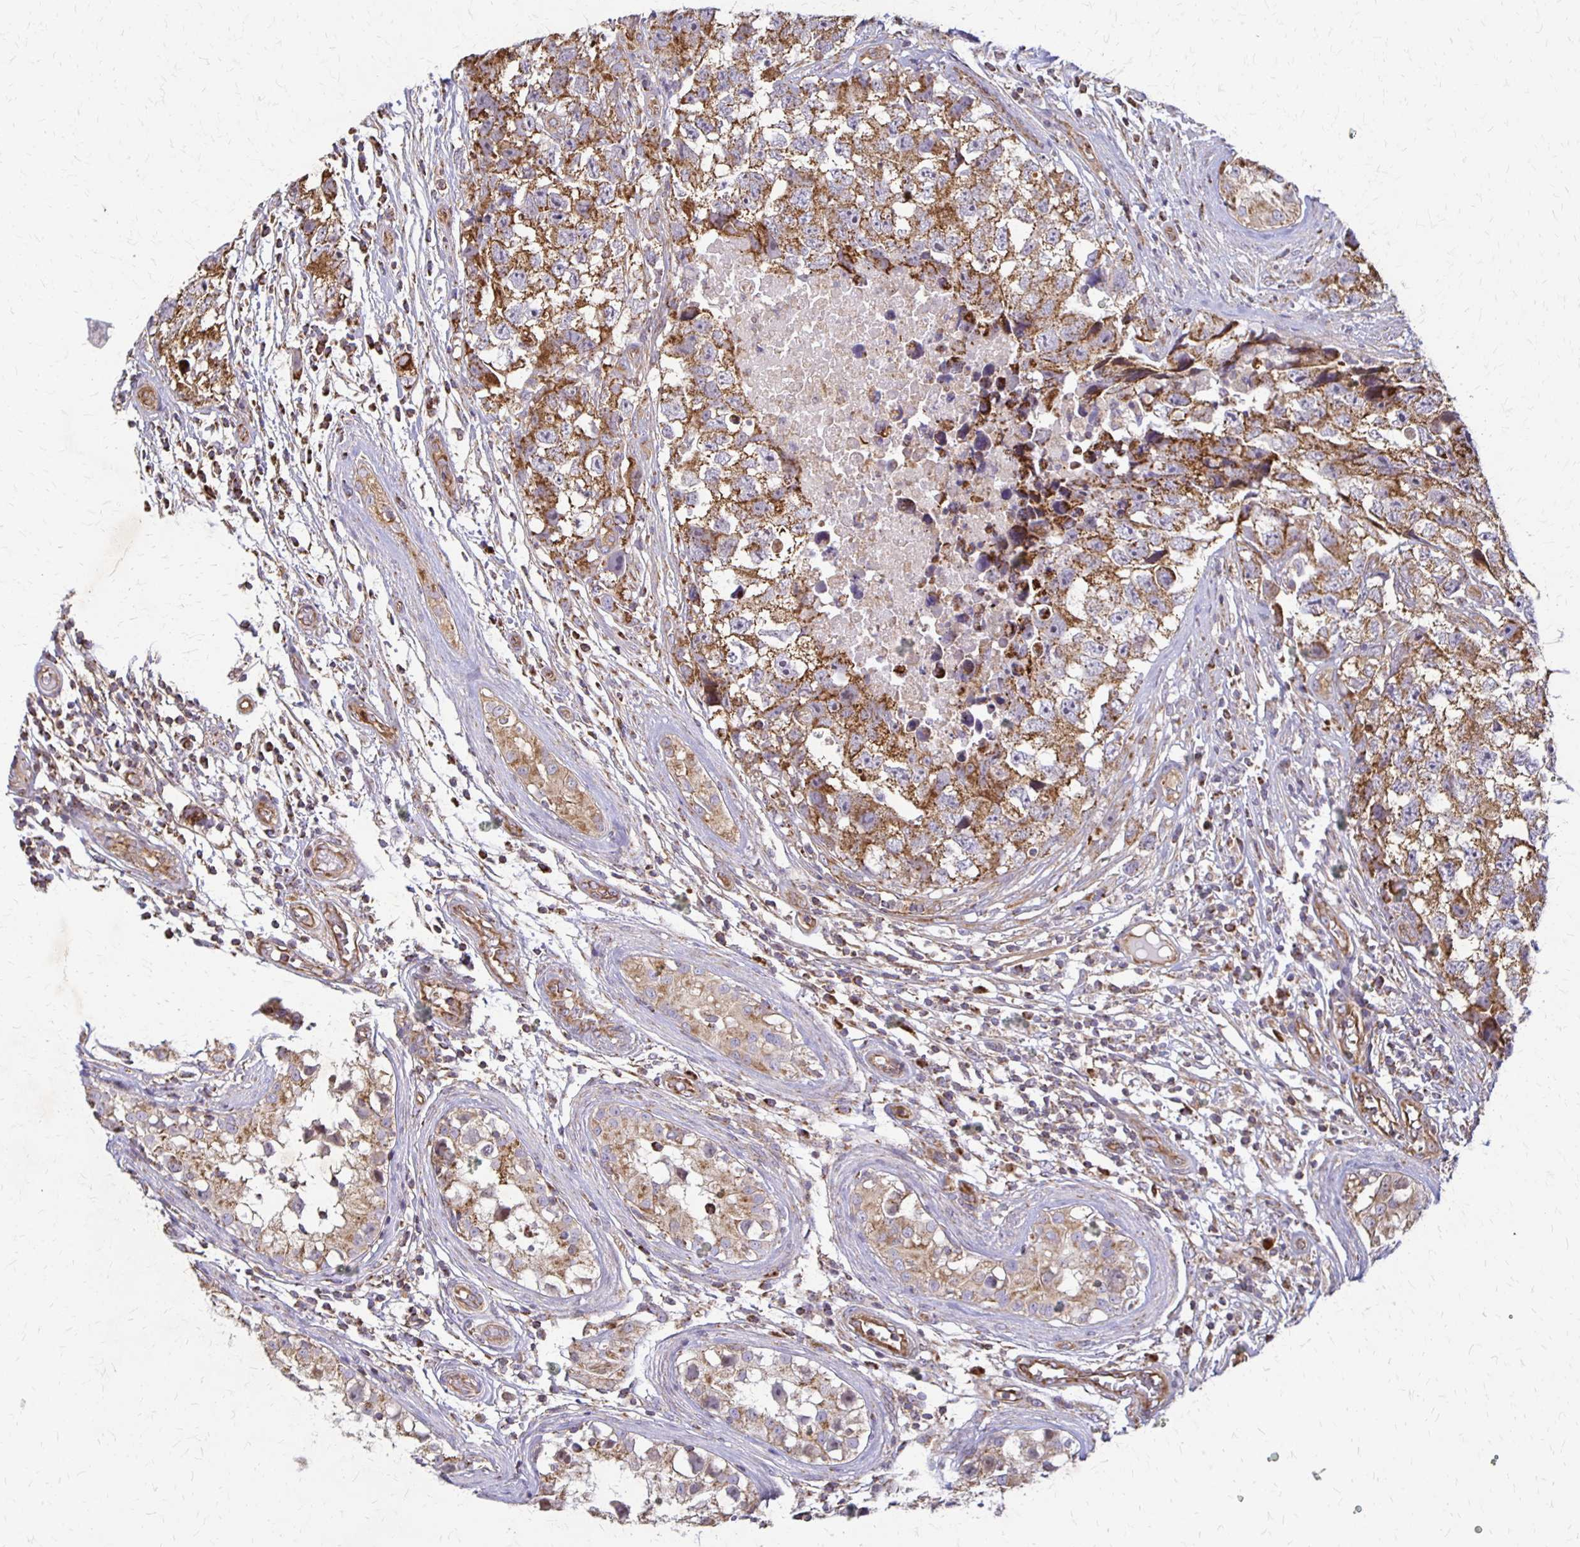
{"staining": {"intensity": "moderate", "quantity": ">75%", "location": "cytoplasmic/membranous"}, "tissue": "testis cancer", "cell_type": "Tumor cells", "image_type": "cancer", "snomed": [{"axis": "morphology", "description": "Carcinoma, Embryonal, NOS"}, {"axis": "topography", "description": "Testis"}], "caption": "Approximately >75% of tumor cells in human embryonal carcinoma (testis) display moderate cytoplasmic/membranous protein expression as visualized by brown immunohistochemical staining.", "gene": "EIF4EBP2", "patient": {"sex": "male", "age": 22}}